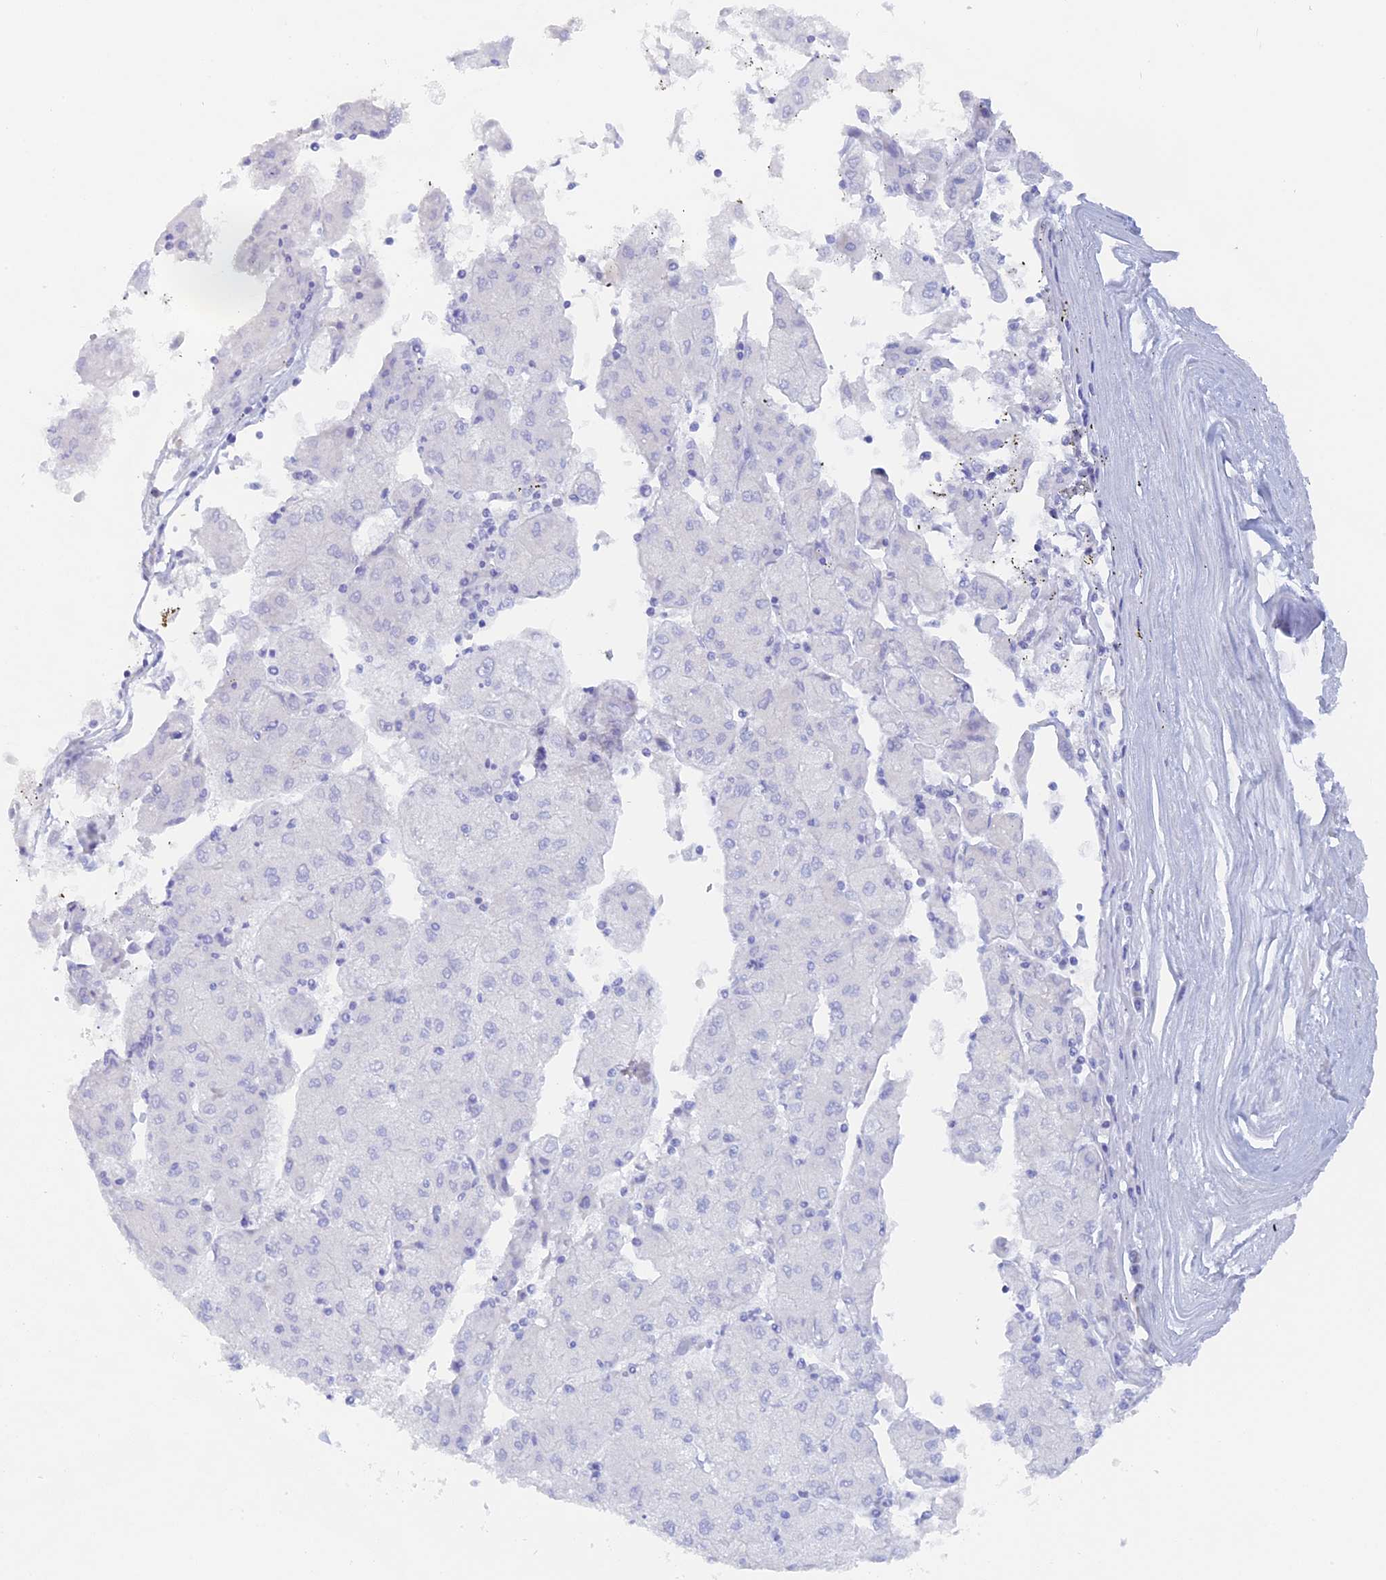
{"staining": {"intensity": "negative", "quantity": "none", "location": "none"}, "tissue": "liver cancer", "cell_type": "Tumor cells", "image_type": "cancer", "snomed": [{"axis": "morphology", "description": "Carcinoma, Hepatocellular, NOS"}, {"axis": "topography", "description": "Liver"}], "caption": "IHC histopathology image of hepatocellular carcinoma (liver) stained for a protein (brown), which shows no staining in tumor cells.", "gene": "DACT3", "patient": {"sex": "male", "age": 72}}